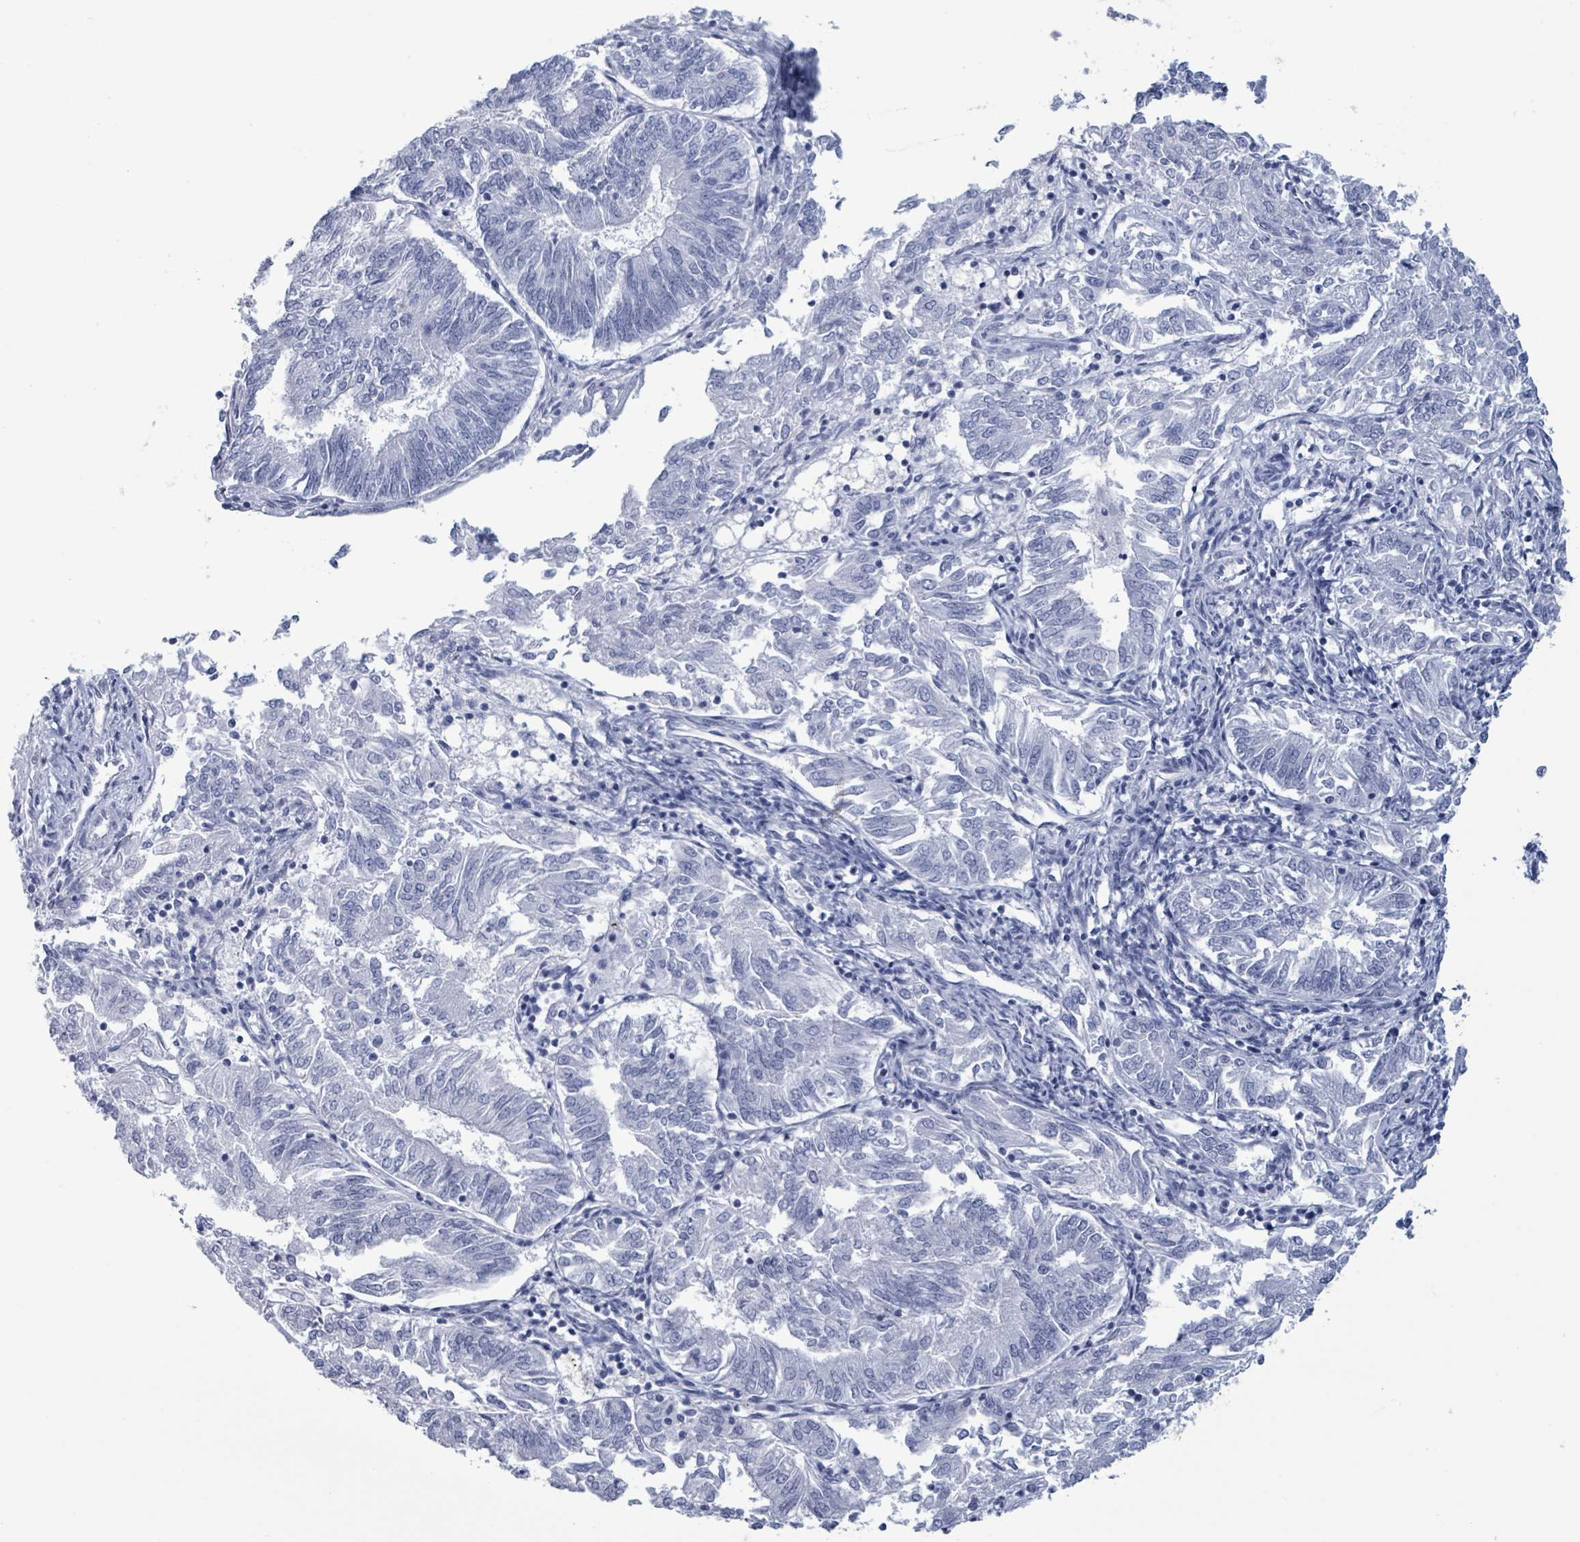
{"staining": {"intensity": "negative", "quantity": "none", "location": "none"}, "tissue": "endometrial cancer", "cell_type": "Tumor cells", "image_type": "cancer", "snomed": [{"axis": "morphology", "description": "Adenocarcinoma, NOS"}, {"axis": "topography", "description": "Endometrium"}], "caption": "Tumor cells are negative for protein expression in human endometrial adenocarcinoma. (Stains: DAB (3,3'-diaminobenzidine) immunohistochemistry (IHC) with hematoxylin counter stain, Microscopy: brightfield microscopy at high magnification).", "gene": "NKX2-1", "patient": {"sex": "female", "age": 58}}